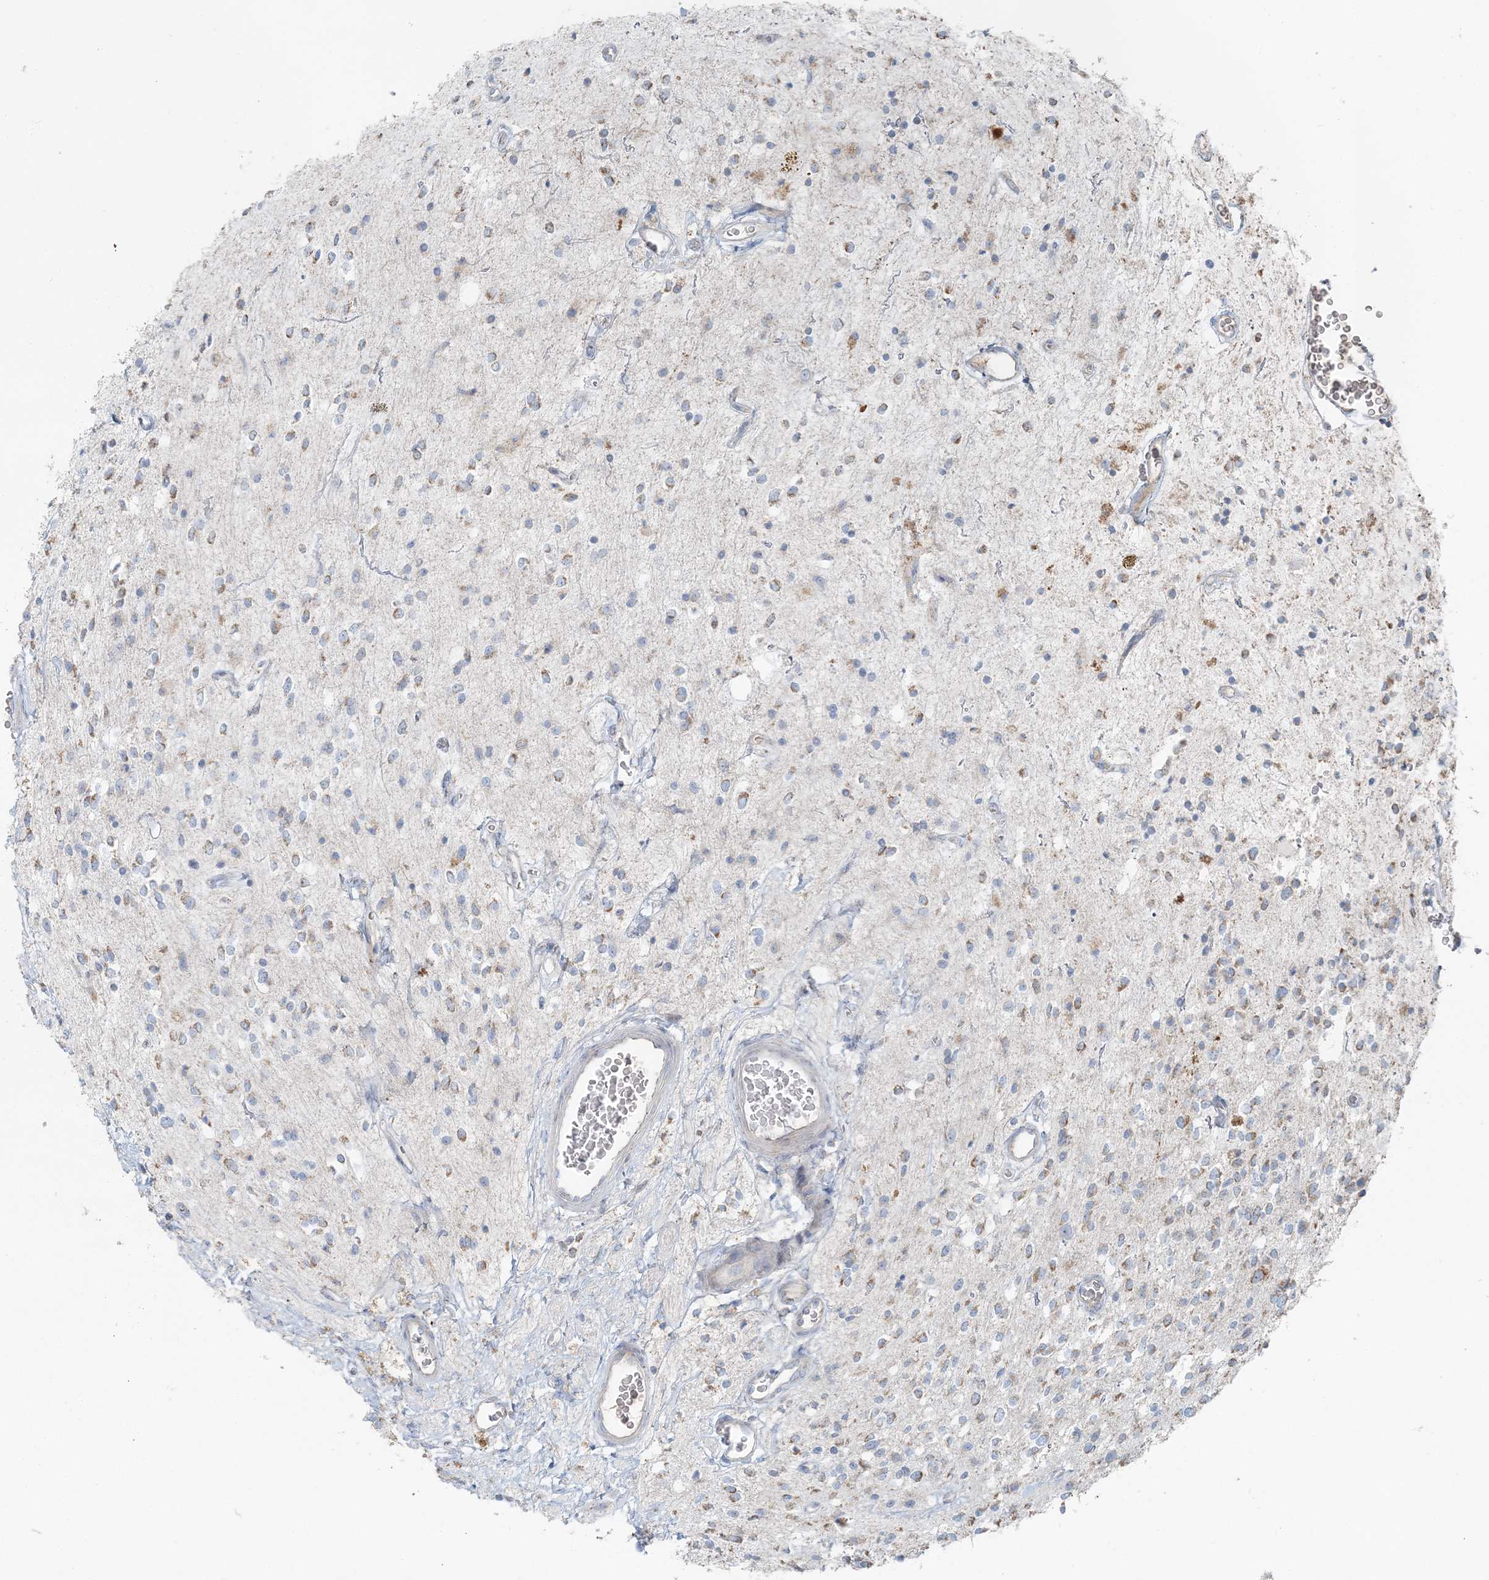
{"staining": {"intensity": "negative", "quantity": "none", "location": "none"}, "tissue": "glioma", "cell_type": "Tumor cells", "image_type": "cancer", "snomed": [{"axis": "morphology", "description": "Glioma, malignant, High grade"}, {"axis": "topography", "description": "Brain"}], "caption": "Immunohistochemical staining of malignant high-grade glioma exhibits no significant positivity in tumor cells.", "gene": "SLC22A16", "patient": {"sex": "male", "age": 34}}